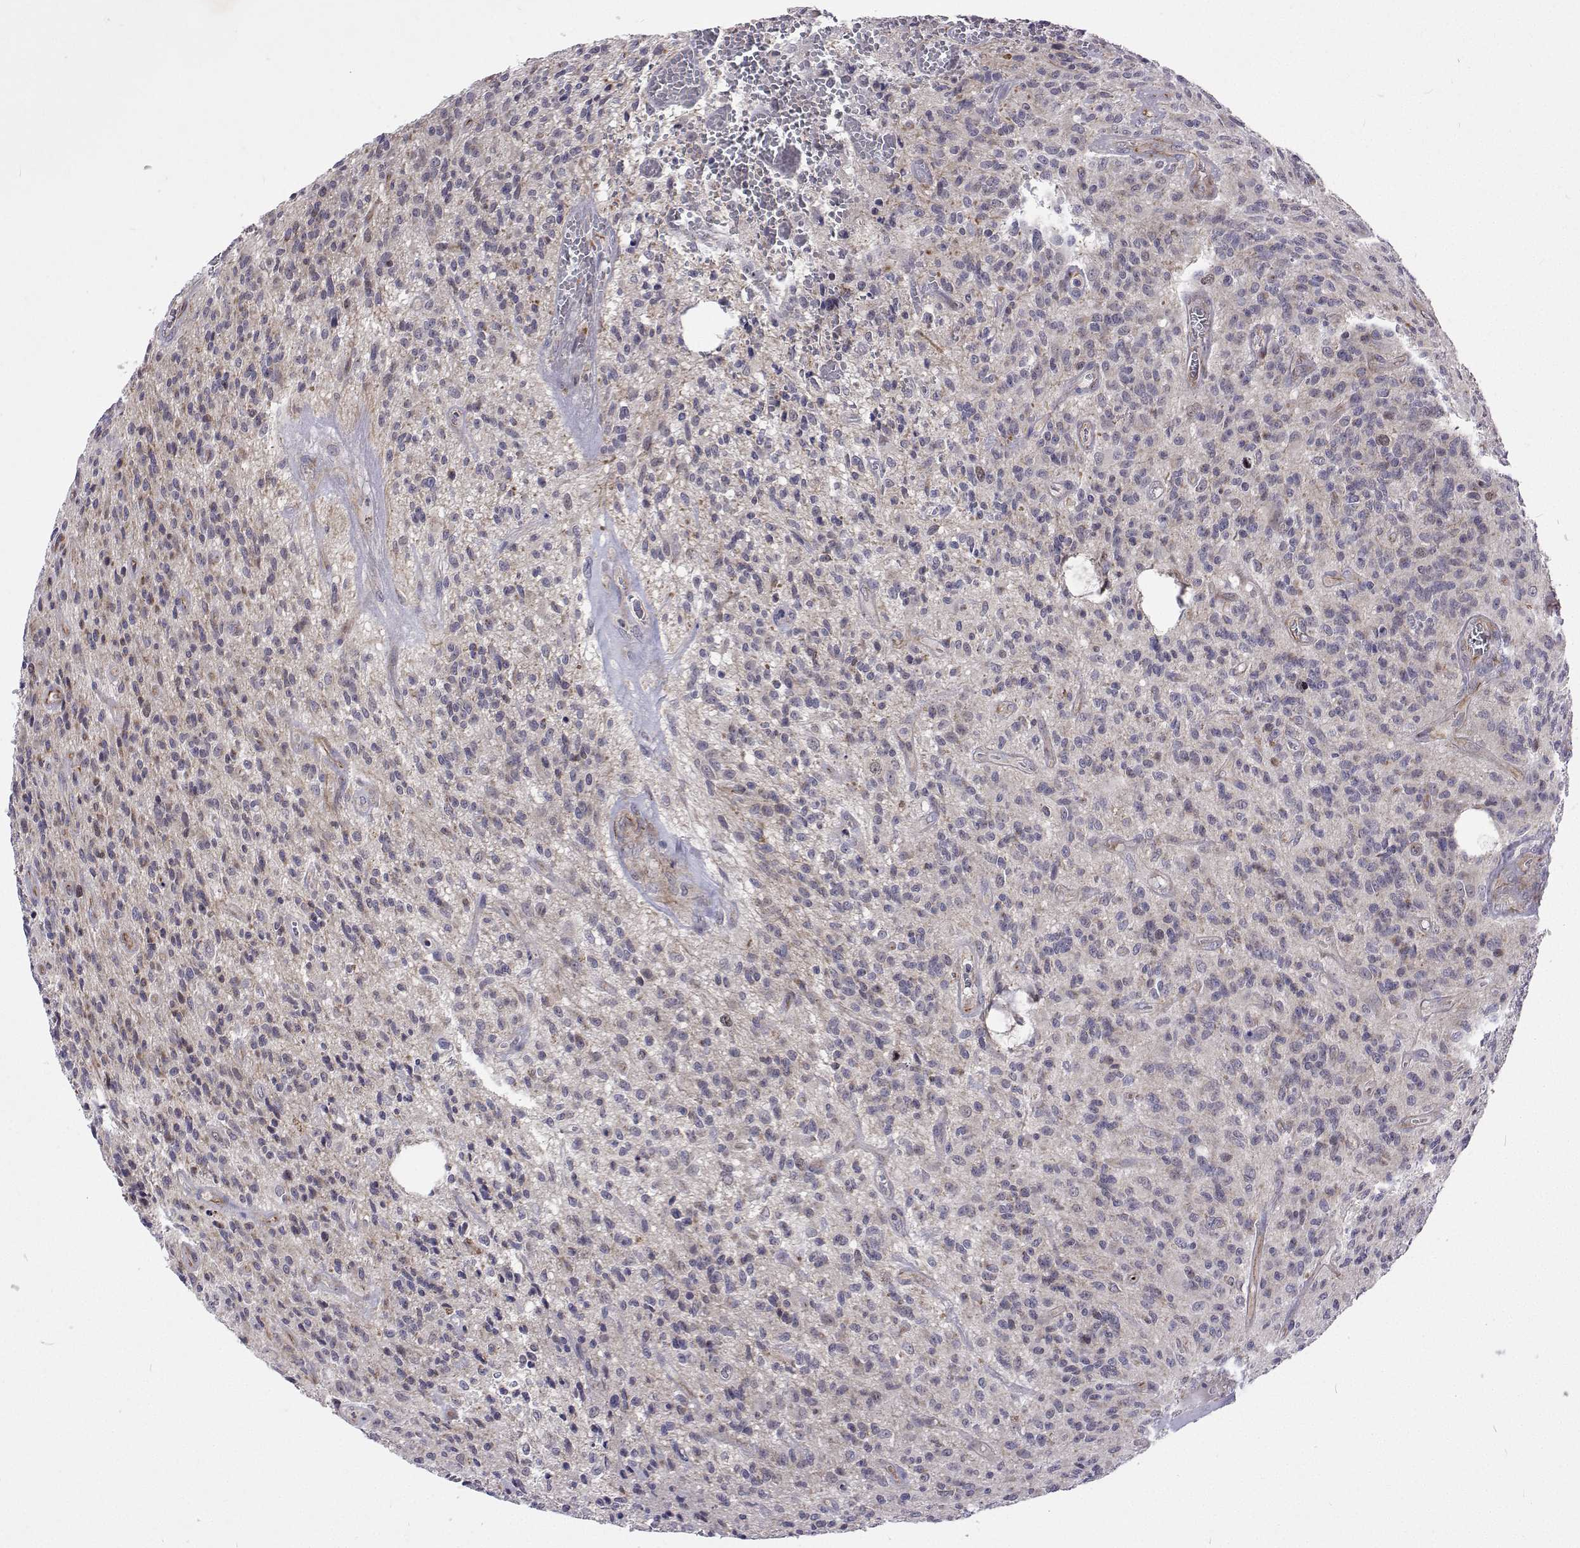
{"staining": {"intensity": "negative", "quantity": "none", "location": "none"}, "tissue": "glioma", "cell_type": "Tumor cells", "image_type": "cancer", "snomed": [{"axis": "morphology", "description": "Glioma, malignant, High grade"}, {"axis": "topography", "description": "Brain"}], "caption": "Micrograph shows no significant protein expression in tumor cells of glioma. Brightfield microscopy of IHC stained with DAB (3,3'-diaminobenzidine) (brown) and hematoxylin (blue), captured at high magnification.", "gene": "DHTKD1", "patient": {"sex": "male", "age": 76}}